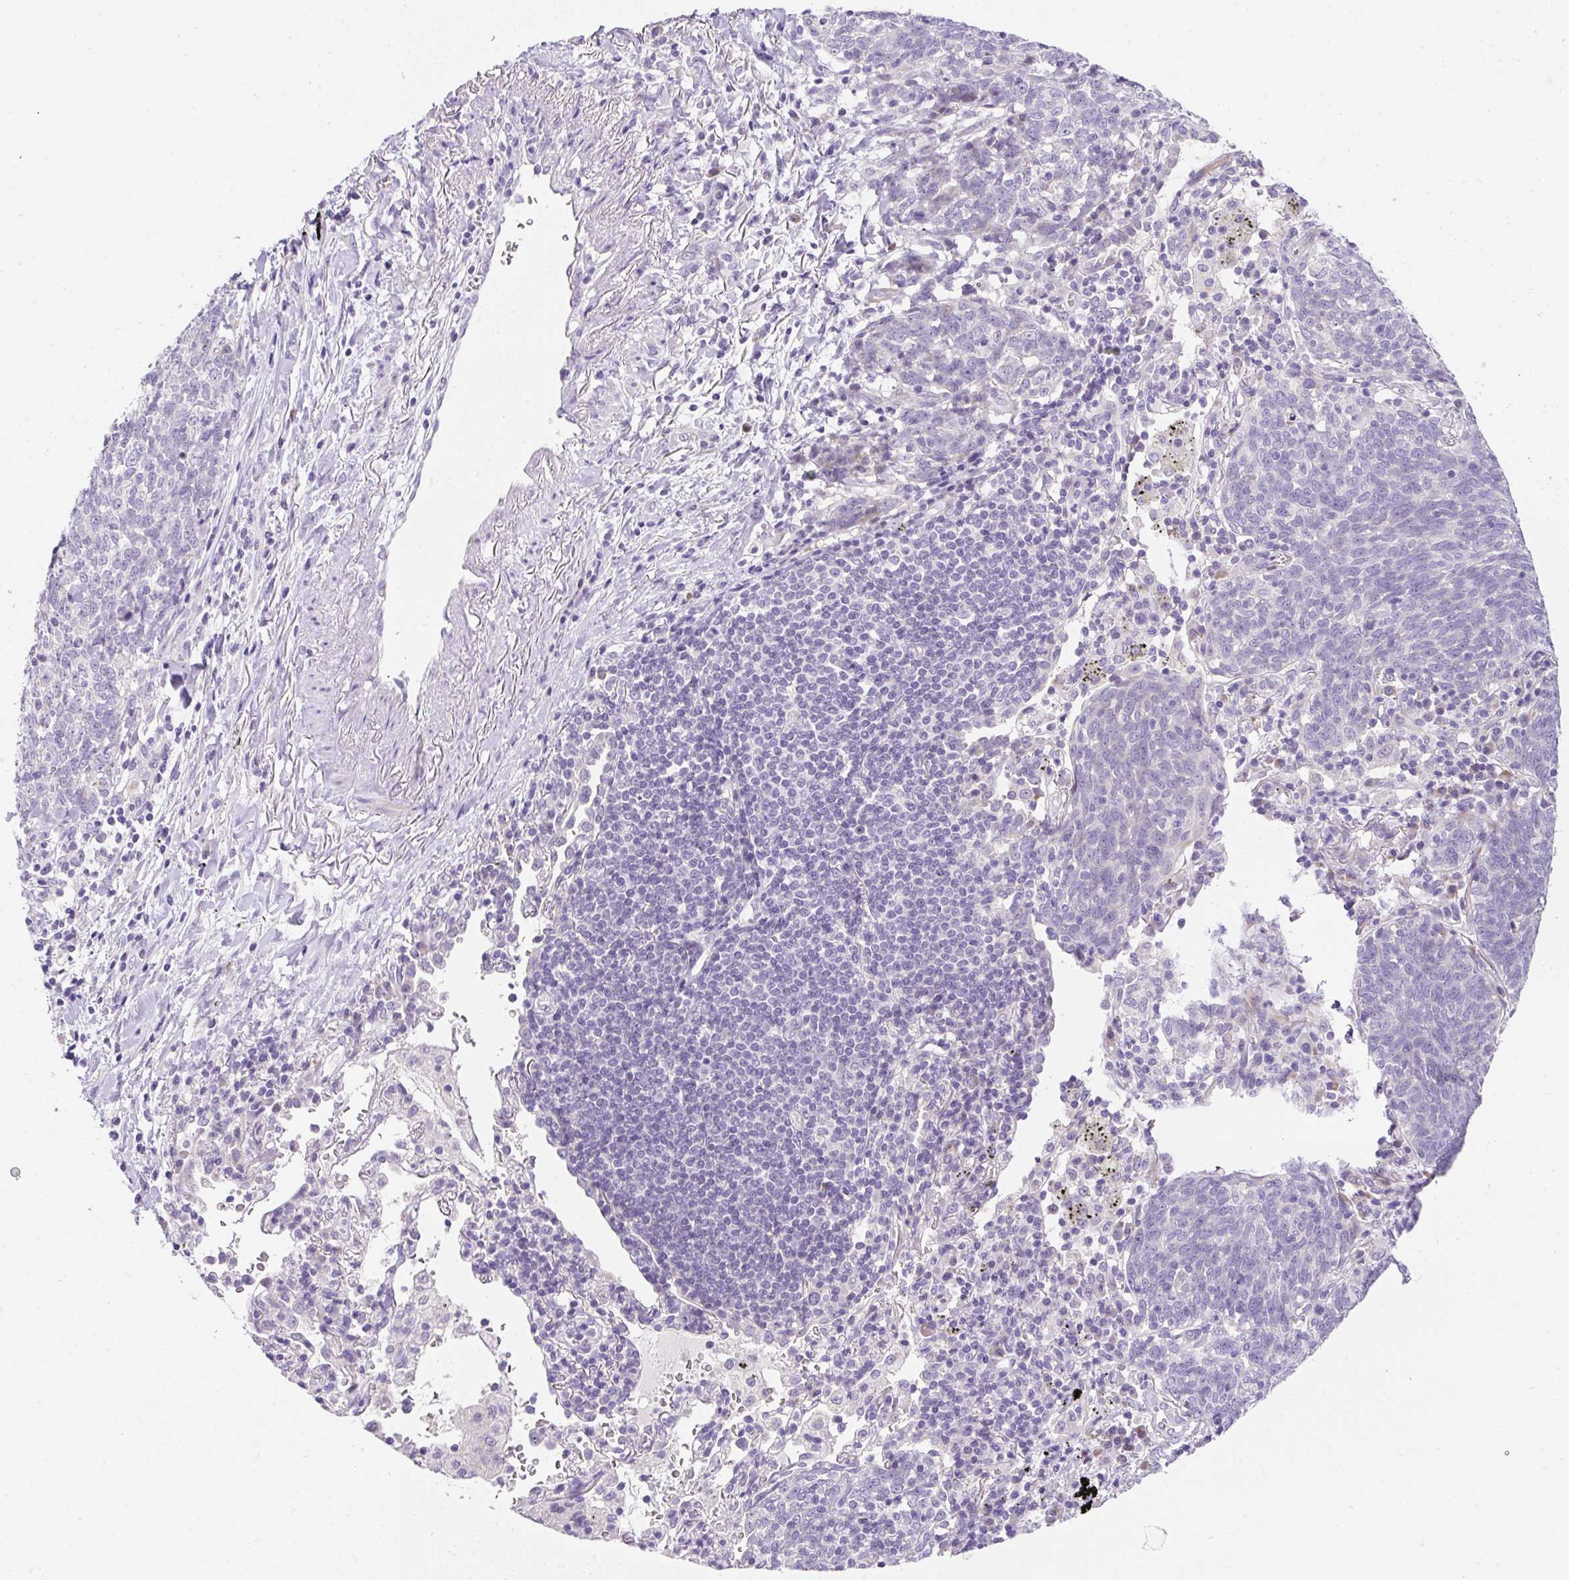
{"staining": {"intensity": "negative", "quantity": "none", "location": "none"}, "tissue": "lung cancer", "cell_type": "Tumor cells", "image_type": "cancer", "snomed": [{"axis": "morphology", "description": "Squamous cell carcinoma, NOS"}, {"axis": "topography", "description": "Lung"}], "caption": "Immunohistochemical staining of human lung cancer reveals no significant staining in tumor cells.", "gene": "DTX4", "patient": {"sex": "female", "age": 72}}